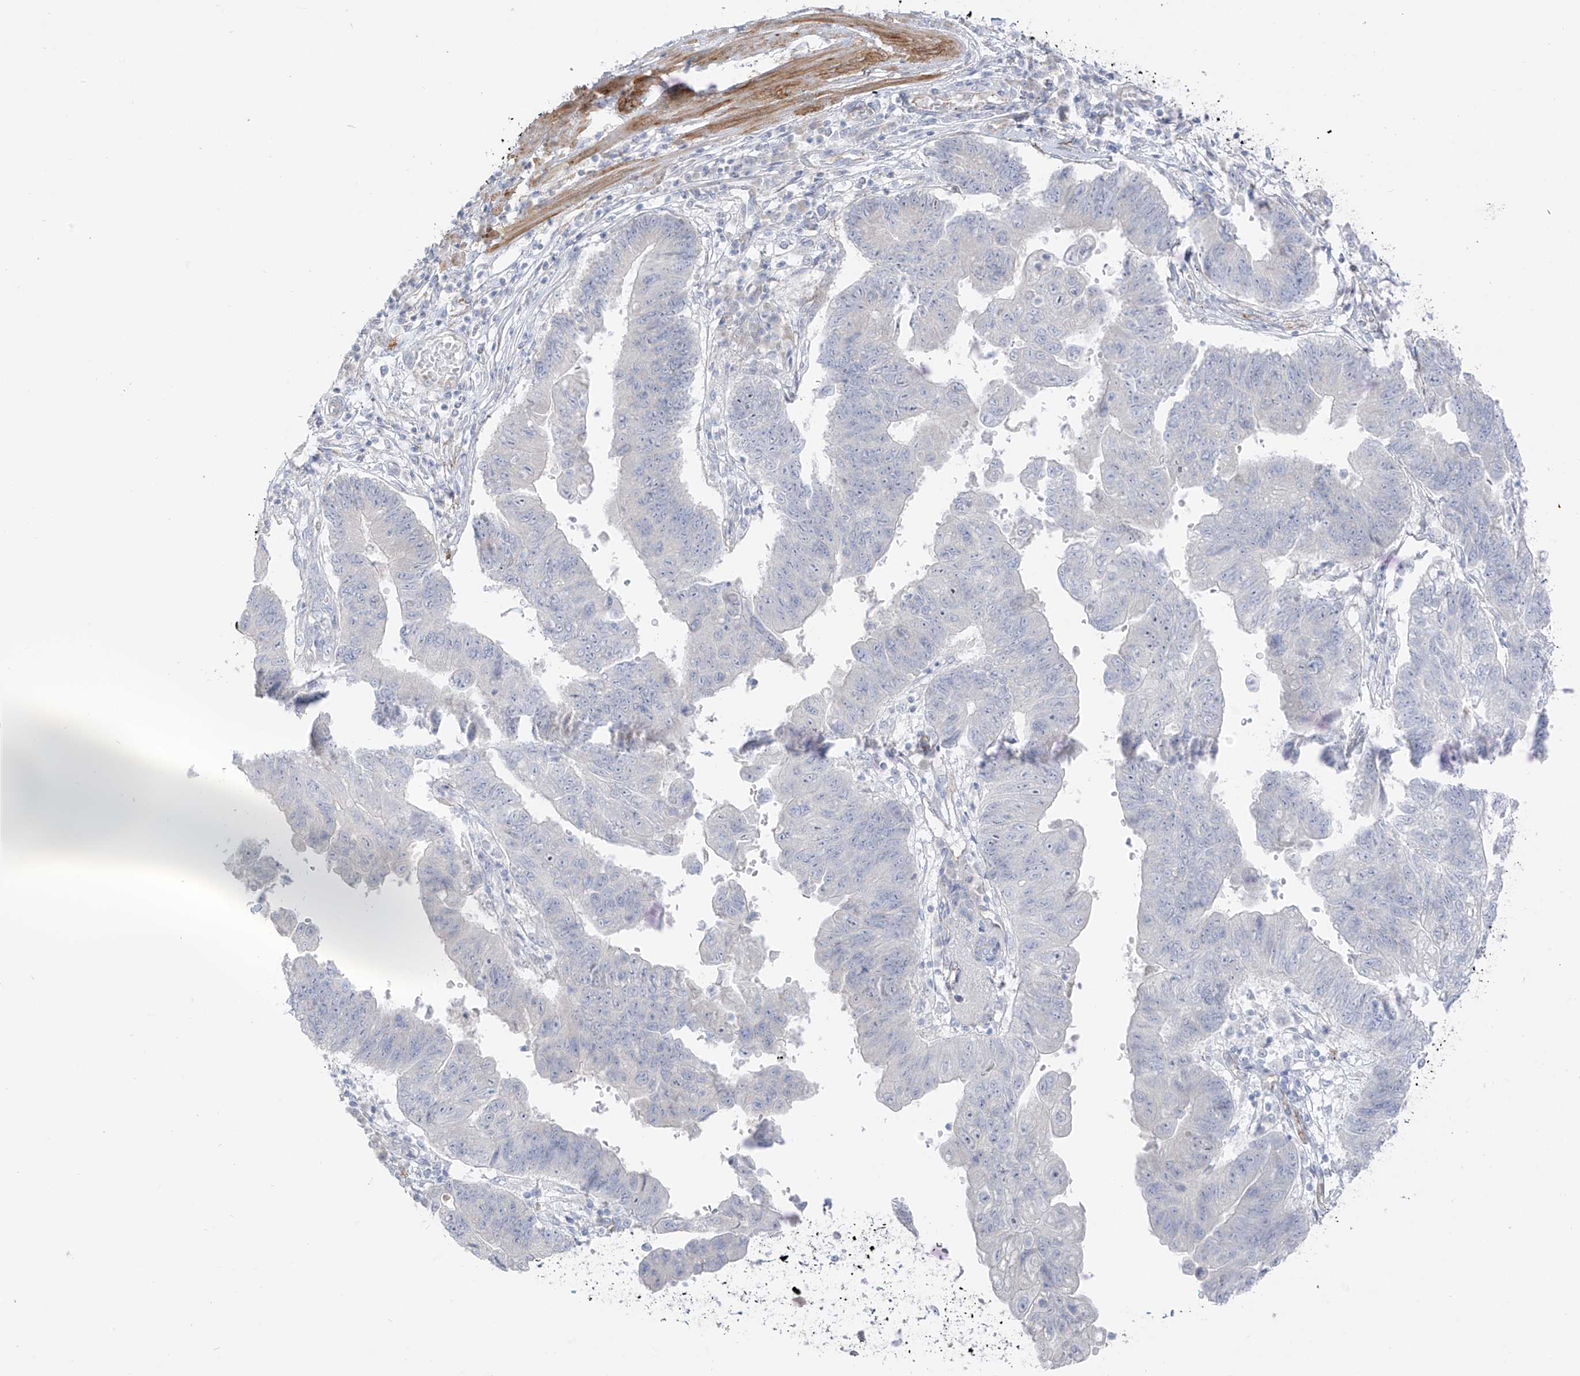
{"staining": {"intensity": "negative", "quantity": "none", "location": "none"}, "tissue": "stomach cancer", "cell_type": "Tumor cells", "image_type": "cancer", "snomed": [{"axis": "morphology", "description": "Adenocarcinoma, NOS"}, {"axis": "topography", "description": "Stomach"}], "caption": "A high-resolution image shows immunohistochemistry staining of stomach adenocarcinoma, which exhibits no significant expression in tumor cells.", "gene": "C11orf87", "patient": {"sex": "male", "age": 59}}